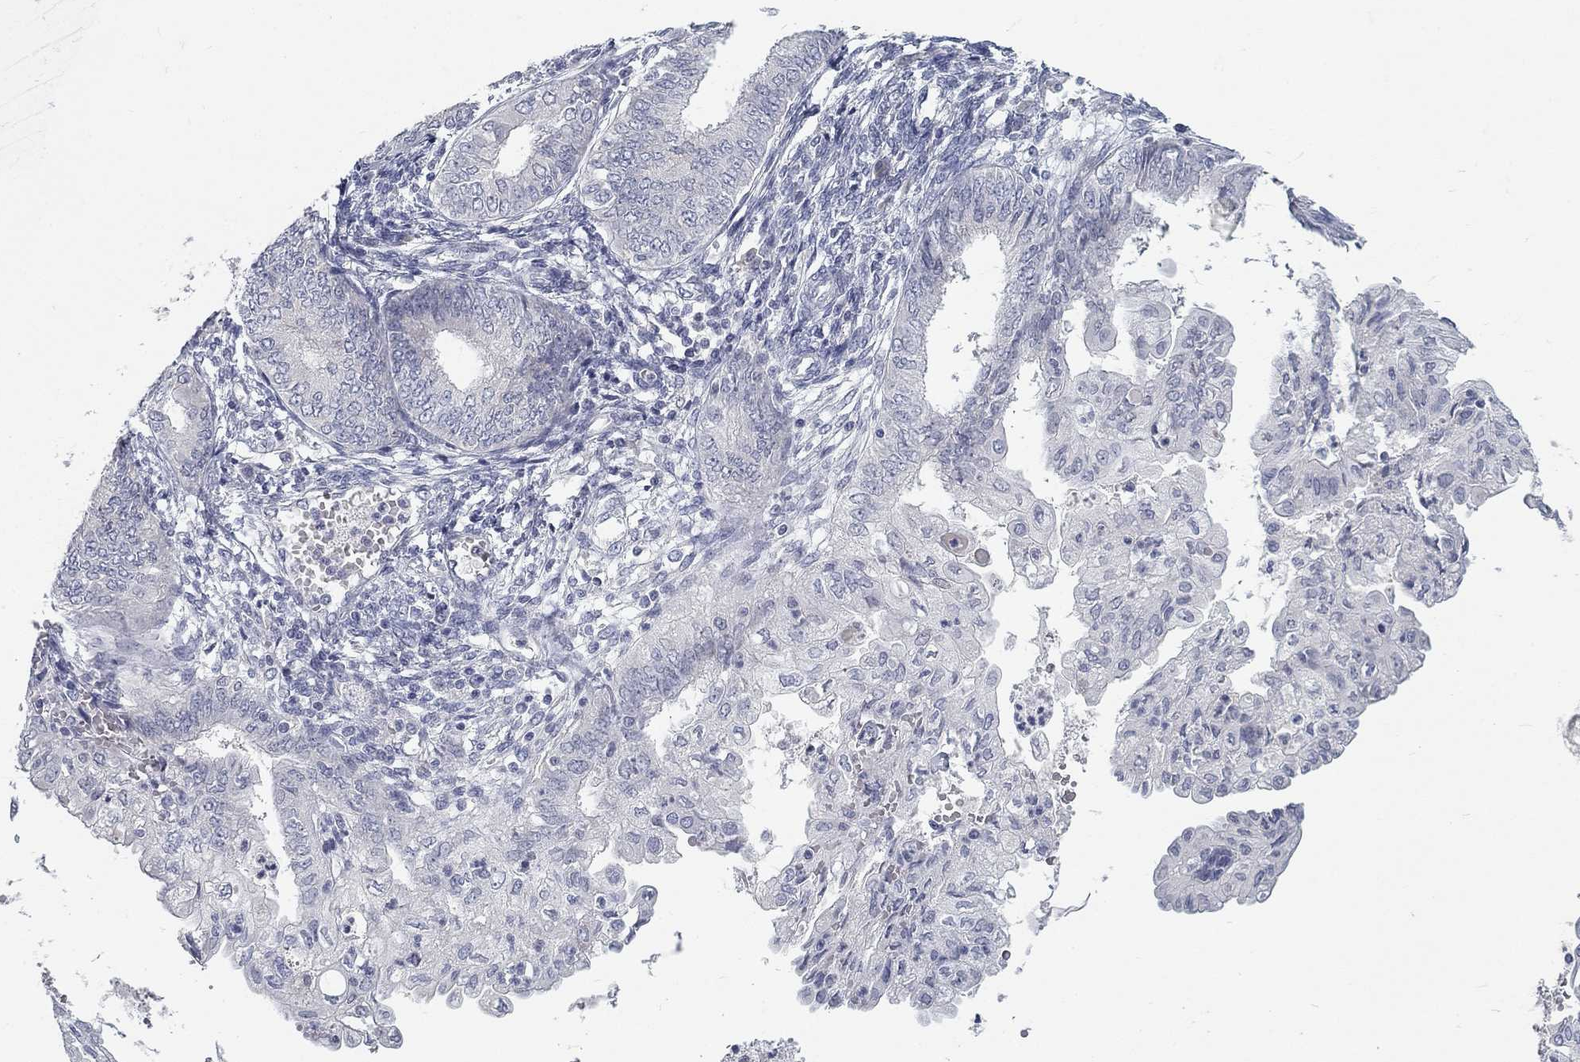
{"staining": {"intensity": "negative", "quantity": "none", "location": "none"}, "tissue": "endometrial cancer", "cell_type": "Tumor cells", "image_type": "cancer", "snomed": [{"axis": "morphology", "description": "Adenocarcinoma, NOS"}, {"axis": "topography", "description": "Endometrium"}], "caption": "There is no significant expression in tumor cells of endometrial adenocarcinoma.", "gene": "ATP1A3", "patient": {"sex": "female", "age": 68}}